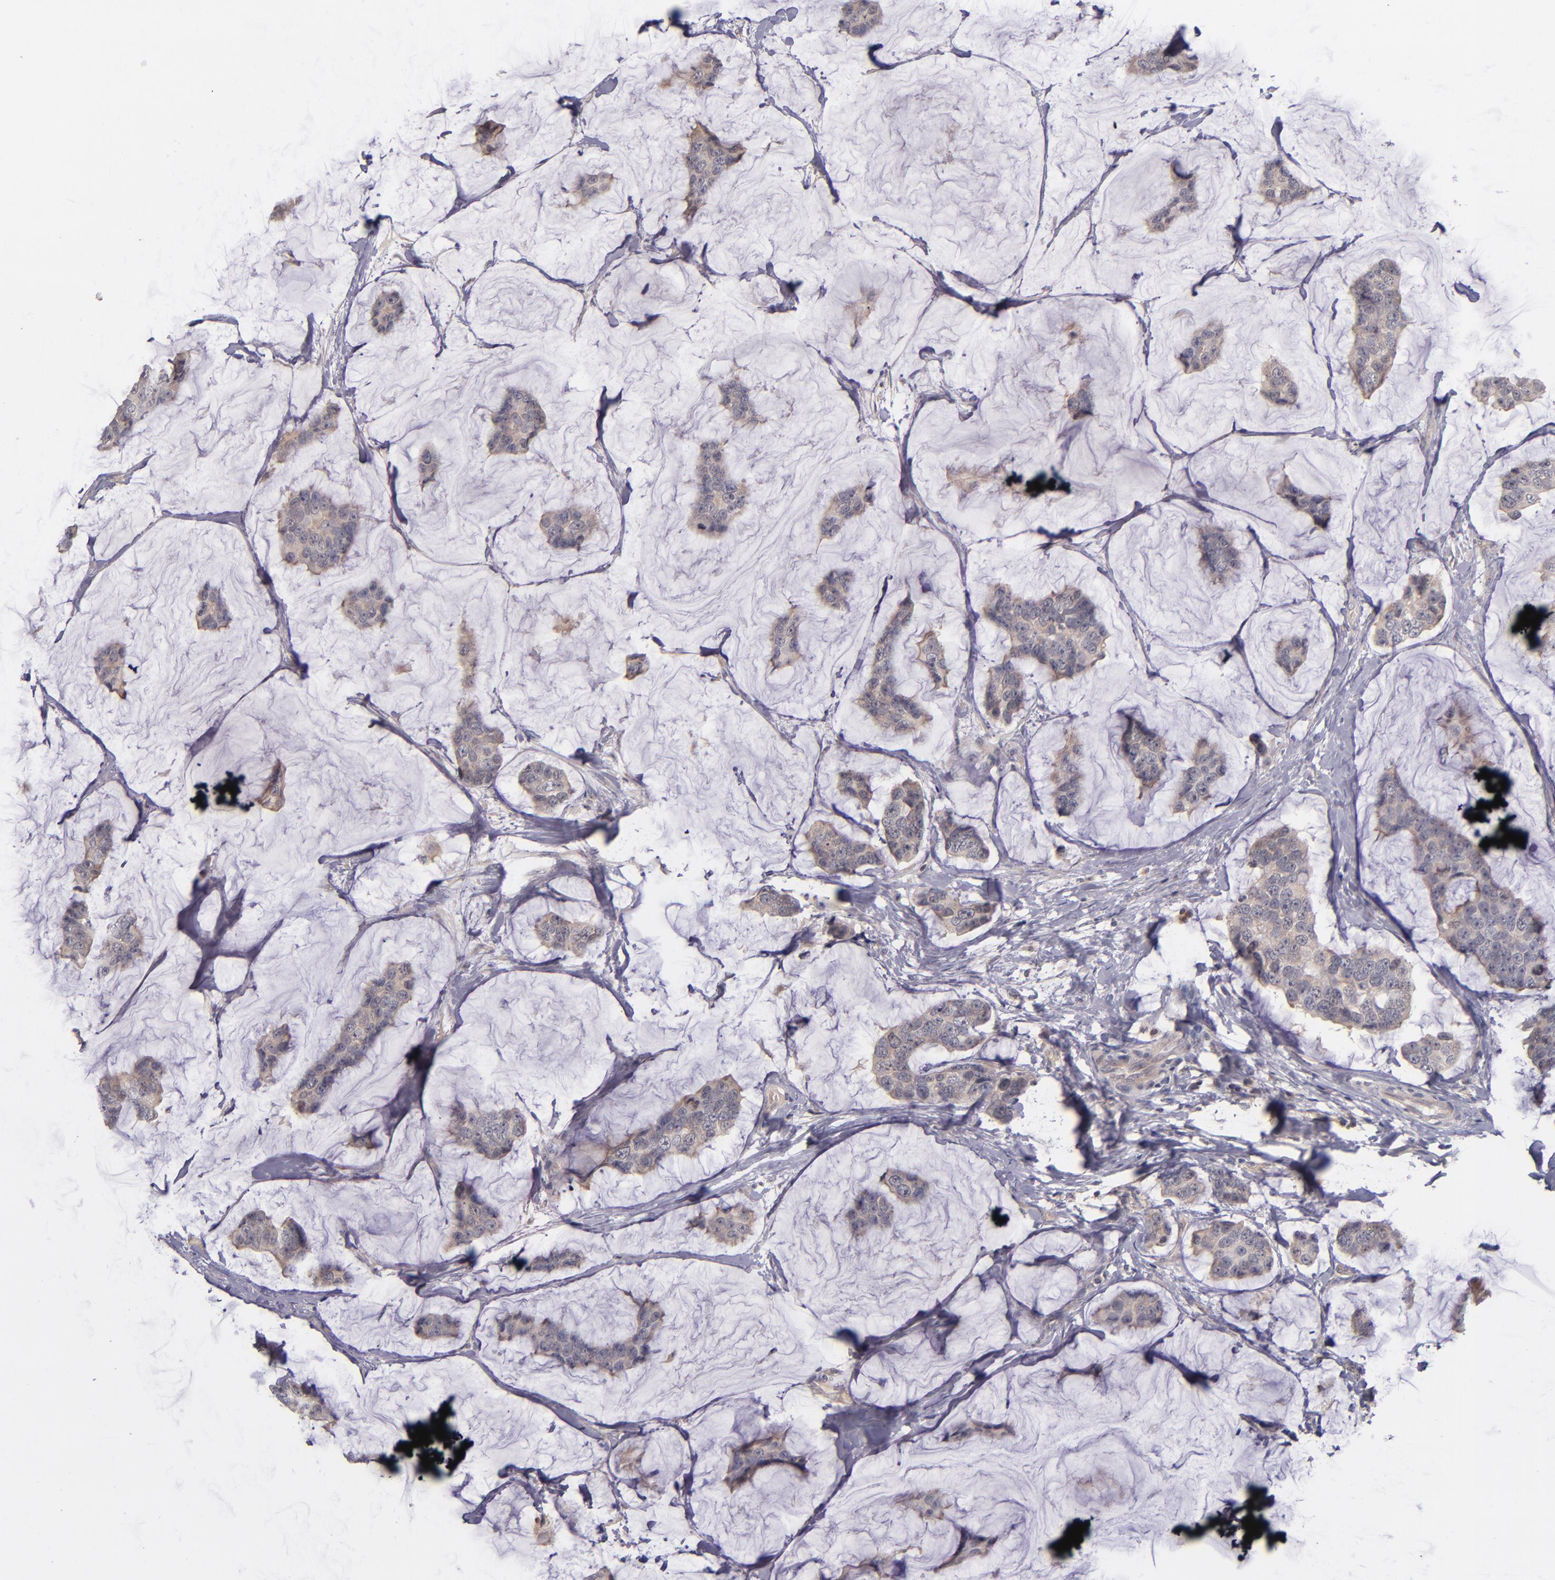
{"staining": {"intensity": "weak", "quantity": ">75%", "location": "cytoplasmic/membranous"}, "tissue": "breast cancer", "cell_type": "Tumor cells", "image_type": "cancer", "snomed": [{"axis": "morphology", "description": "Normal tissue, NOS"}, {"axis": "morphology", "description": "Duct carcinoma"}, {"axis": "topography", "description": "Breast"}], "caption": "Immunohistochemistry of breast cancer (invasive ductal carcinoma) demonstrates low levels of weak cytoplasmic/membranous positivity in about >75% of tumor cells. The protein is stained brown, and the nuclei are stained in blue (DAB (3,3'-diaminobenzidine) IHC with brightfield microscopy, high magnification).", "gene": "TSC2", "patient": {"sex": "female", "age": 50}}